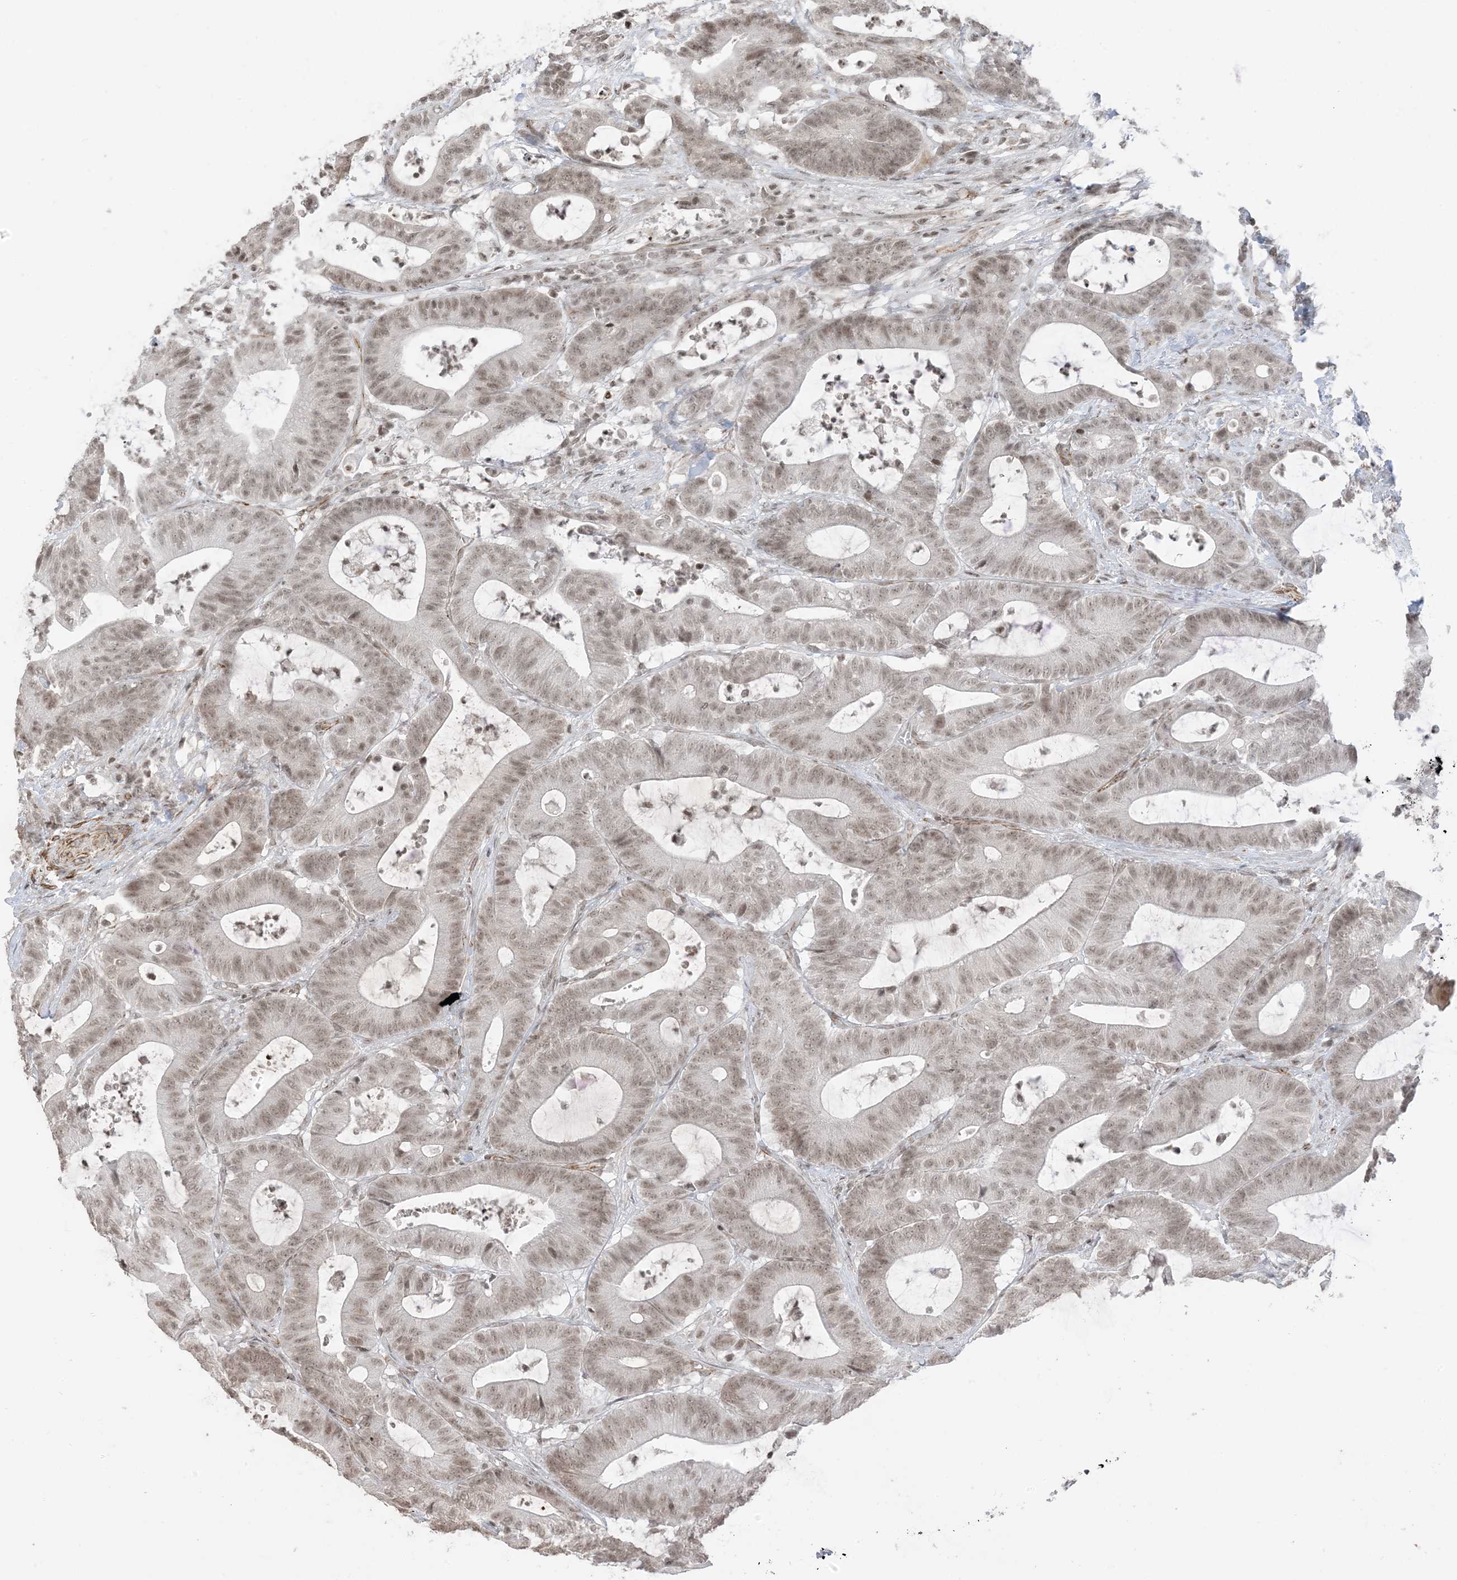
{"staining": {"intensity": "weak", "quantity": ">75%", "location": "nuclear"}, "tissue": "colorectal cancer", "cell_type": "Tumor cells", "image_type": "cancer", "snomed": [{"axis": "morphology", "description": "Adenocarcinoma, NOS"}, {"axis": "topography", "description": "Colon"}], "caption": "Colorectal adenocarcinoma stained with a brown dye reveals weak nuclear positive staining in approximately >75% of tumor cells.", "gene": "METAP1D", "patient": {"sex": "female", "age": 84}}